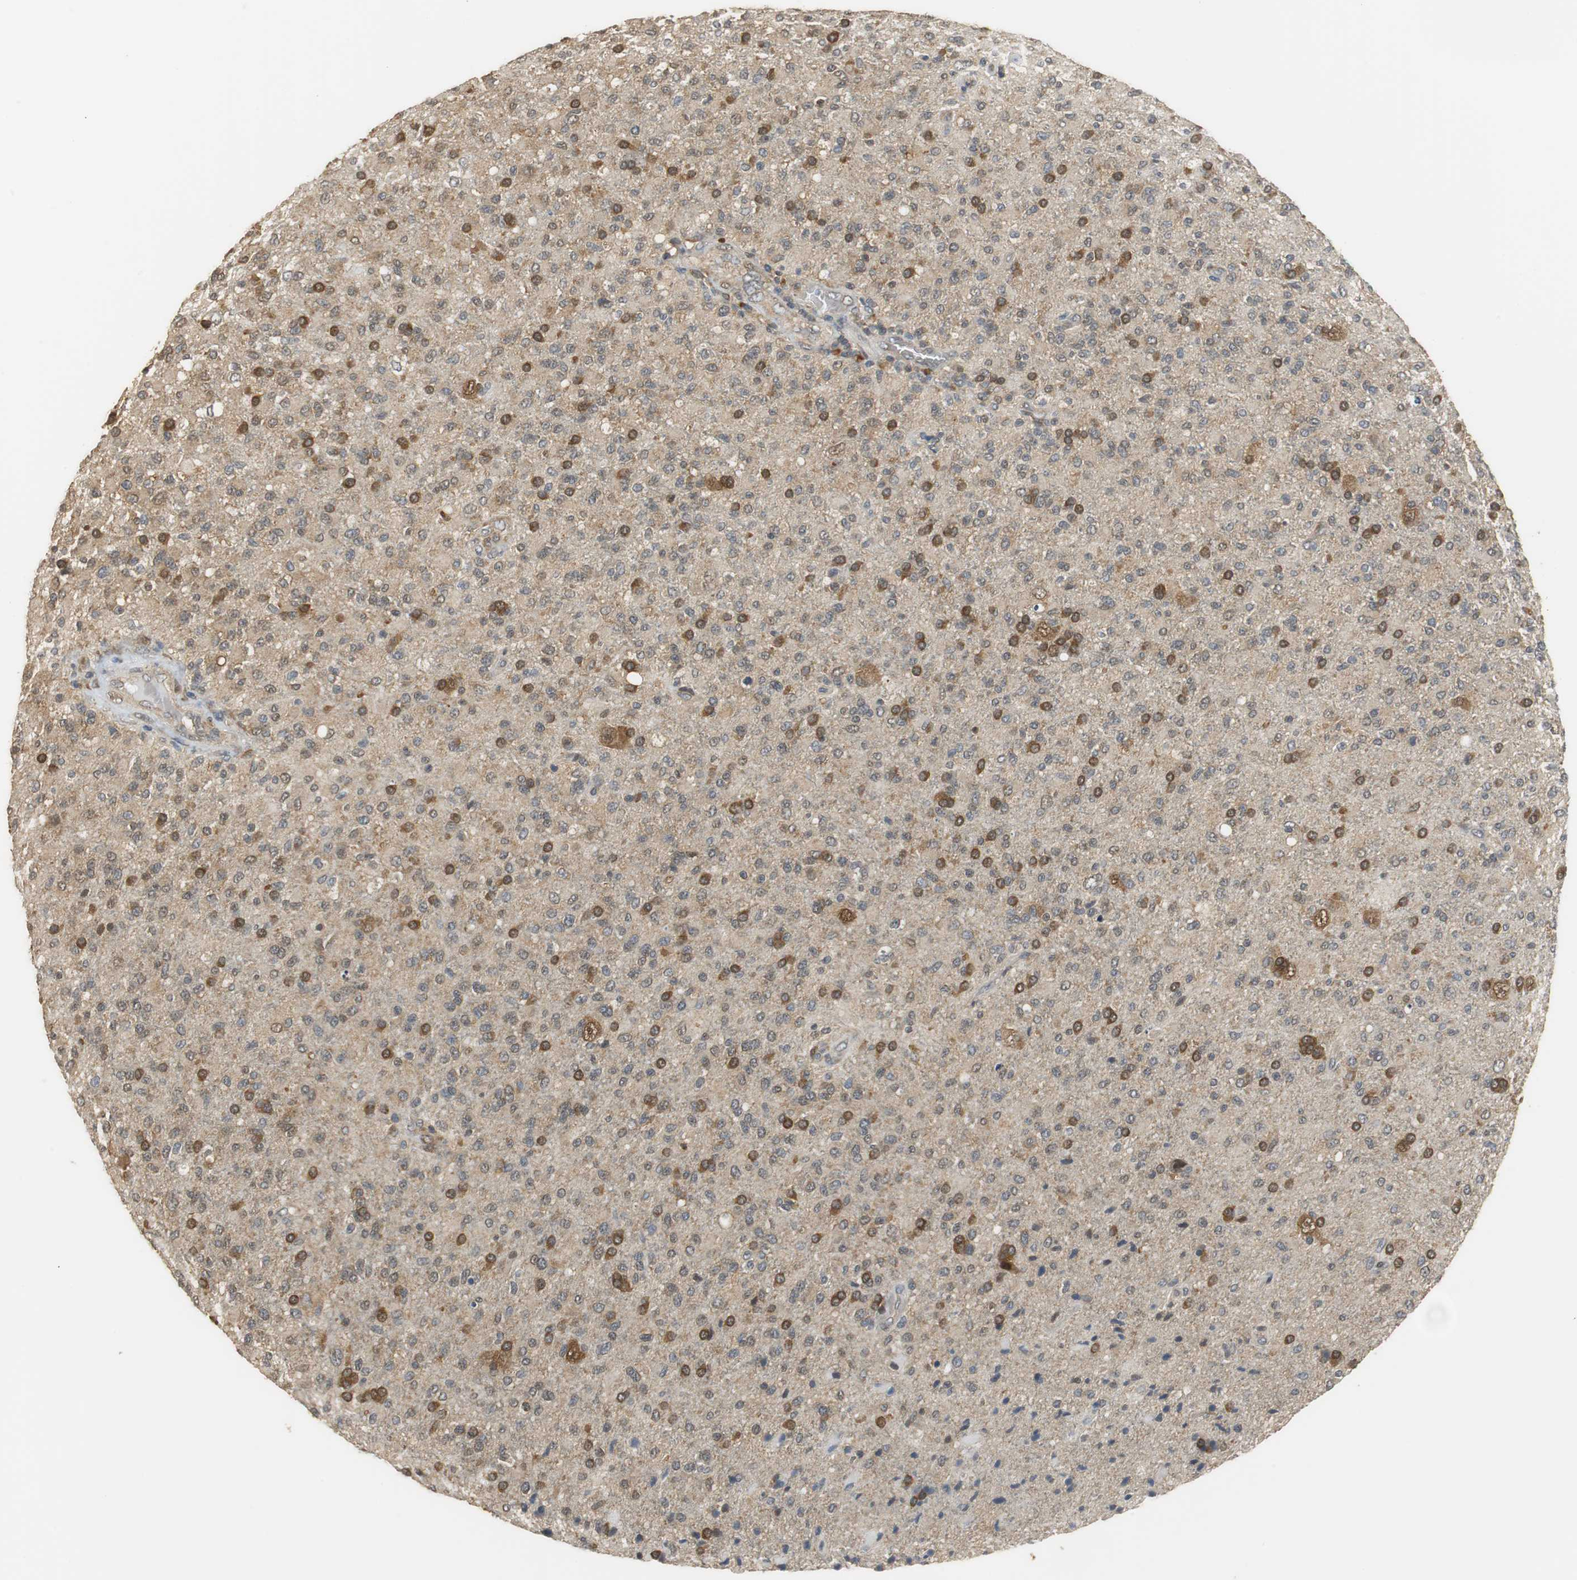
{"staining": {"intensity": "moderate", "quantity": ">75%", "location": "cytoplasmic/membranous,nuclear"}, "tissue": "glioma", "cell_type": "Tumor cells", "image_type": "cancer", "snomed": [{"axis": "morphology", "description": "Glioma, malignant, High grade"}, {"axis": "topography", "description": "Brain"}], "caption": "A brown stain highlights moderate cytoplasmic/membranous and nuclear expression of a protein in human glioma tumor cells. The protein is stained brown, and the nuclei are stained in blue (DAB (3,3'-diaminobenzidine) IHC with brightfield microscopy, high magnification).", "gene": "UBQLN2", "patient": {"sex": "male", "age": 71}}